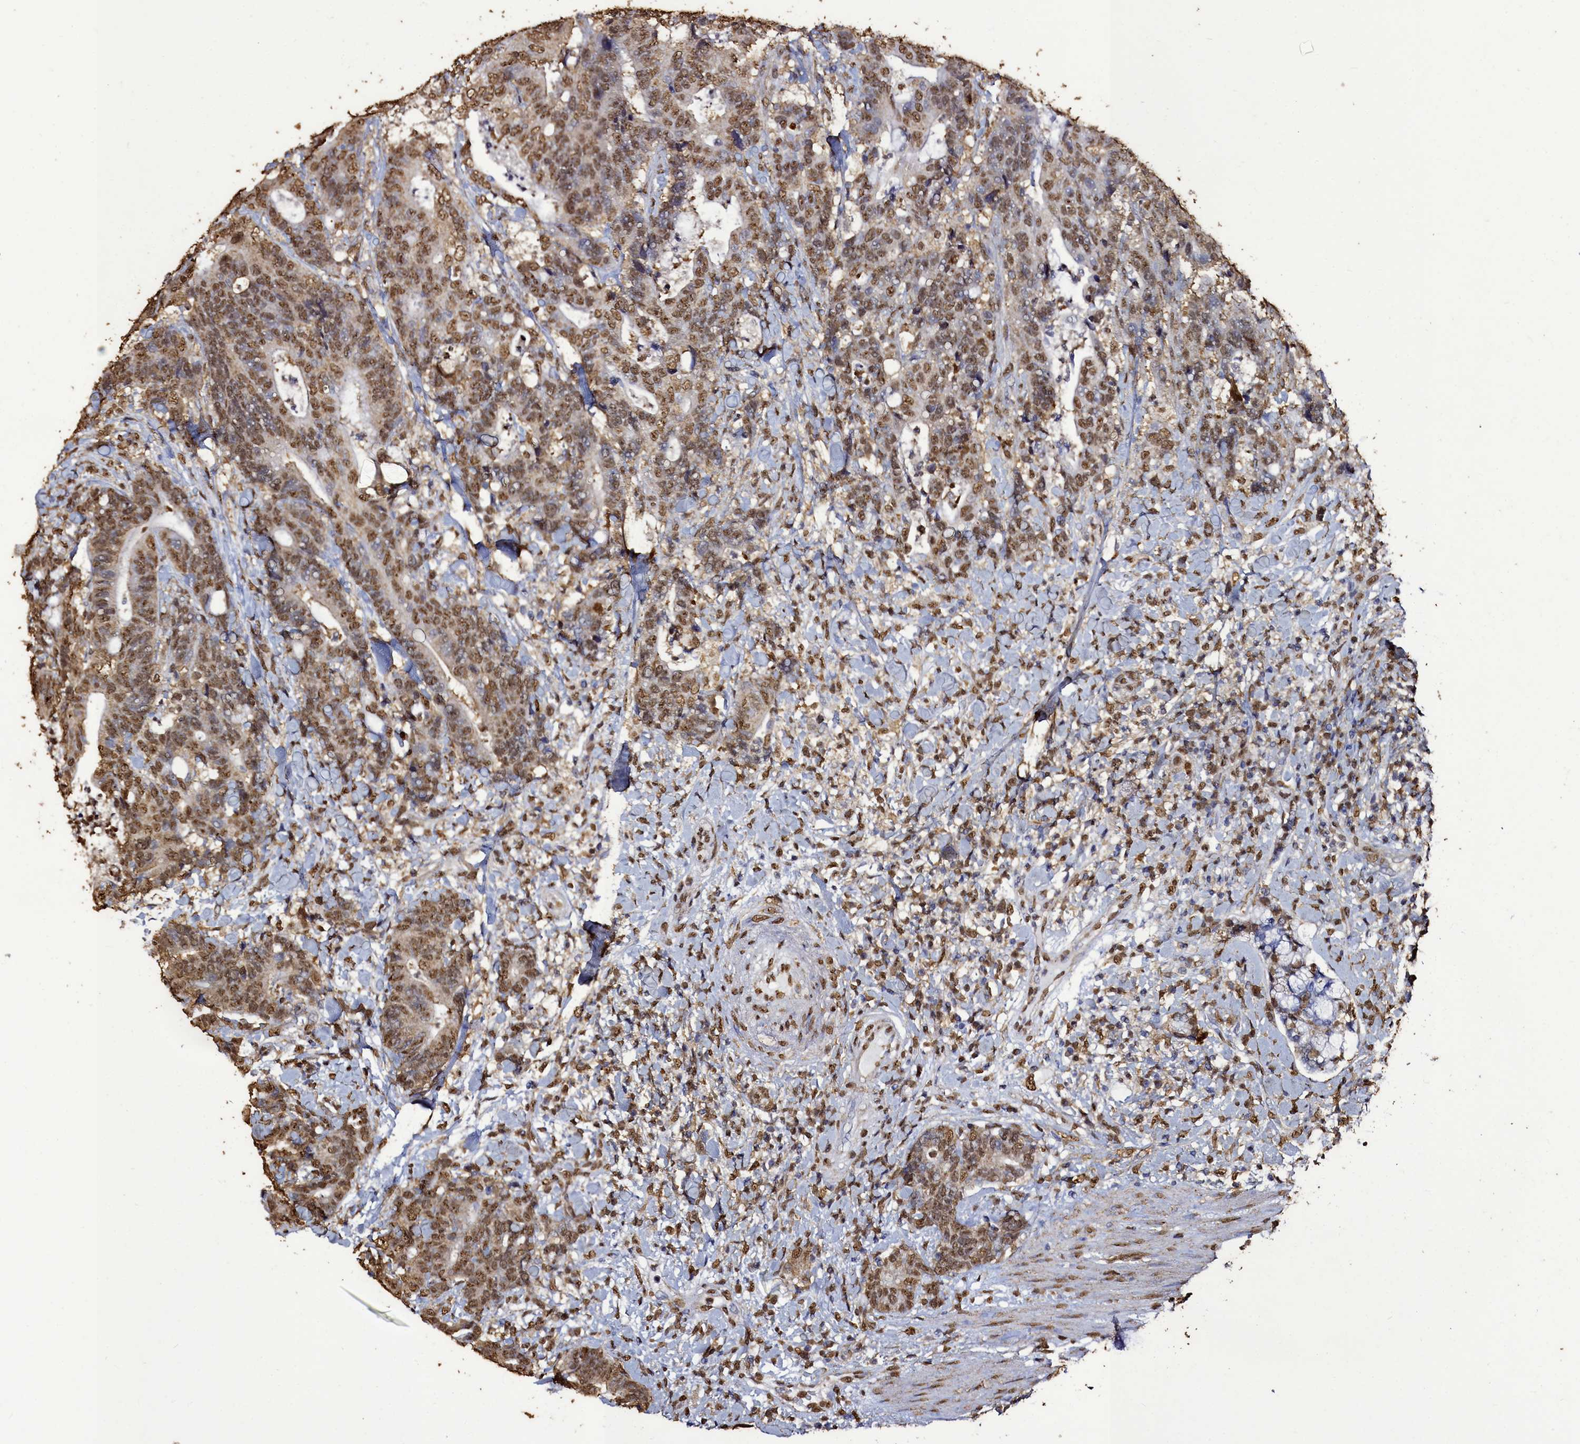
{"staining": {"intensity": "moderate", "quantity": ">75%", "location": "nuclear"}, "tissue": "colorectal cancer", "cell_type": "Tumor cells", "image_type": "cancer", "snomed": [{"axis": "morphology", "description": "Adenocarcinoma, NOS"}, {"axis": "topography", "description": "Colon"}], "caption": "The micrograph exhibits immunohistochemical staining of adenocarcinoma (colorectal). There is moderate nuclear staining is present in about >75% of tumor cells.", "gene": "TRIP6", "patient": {"sex": "female", "age": 82}}